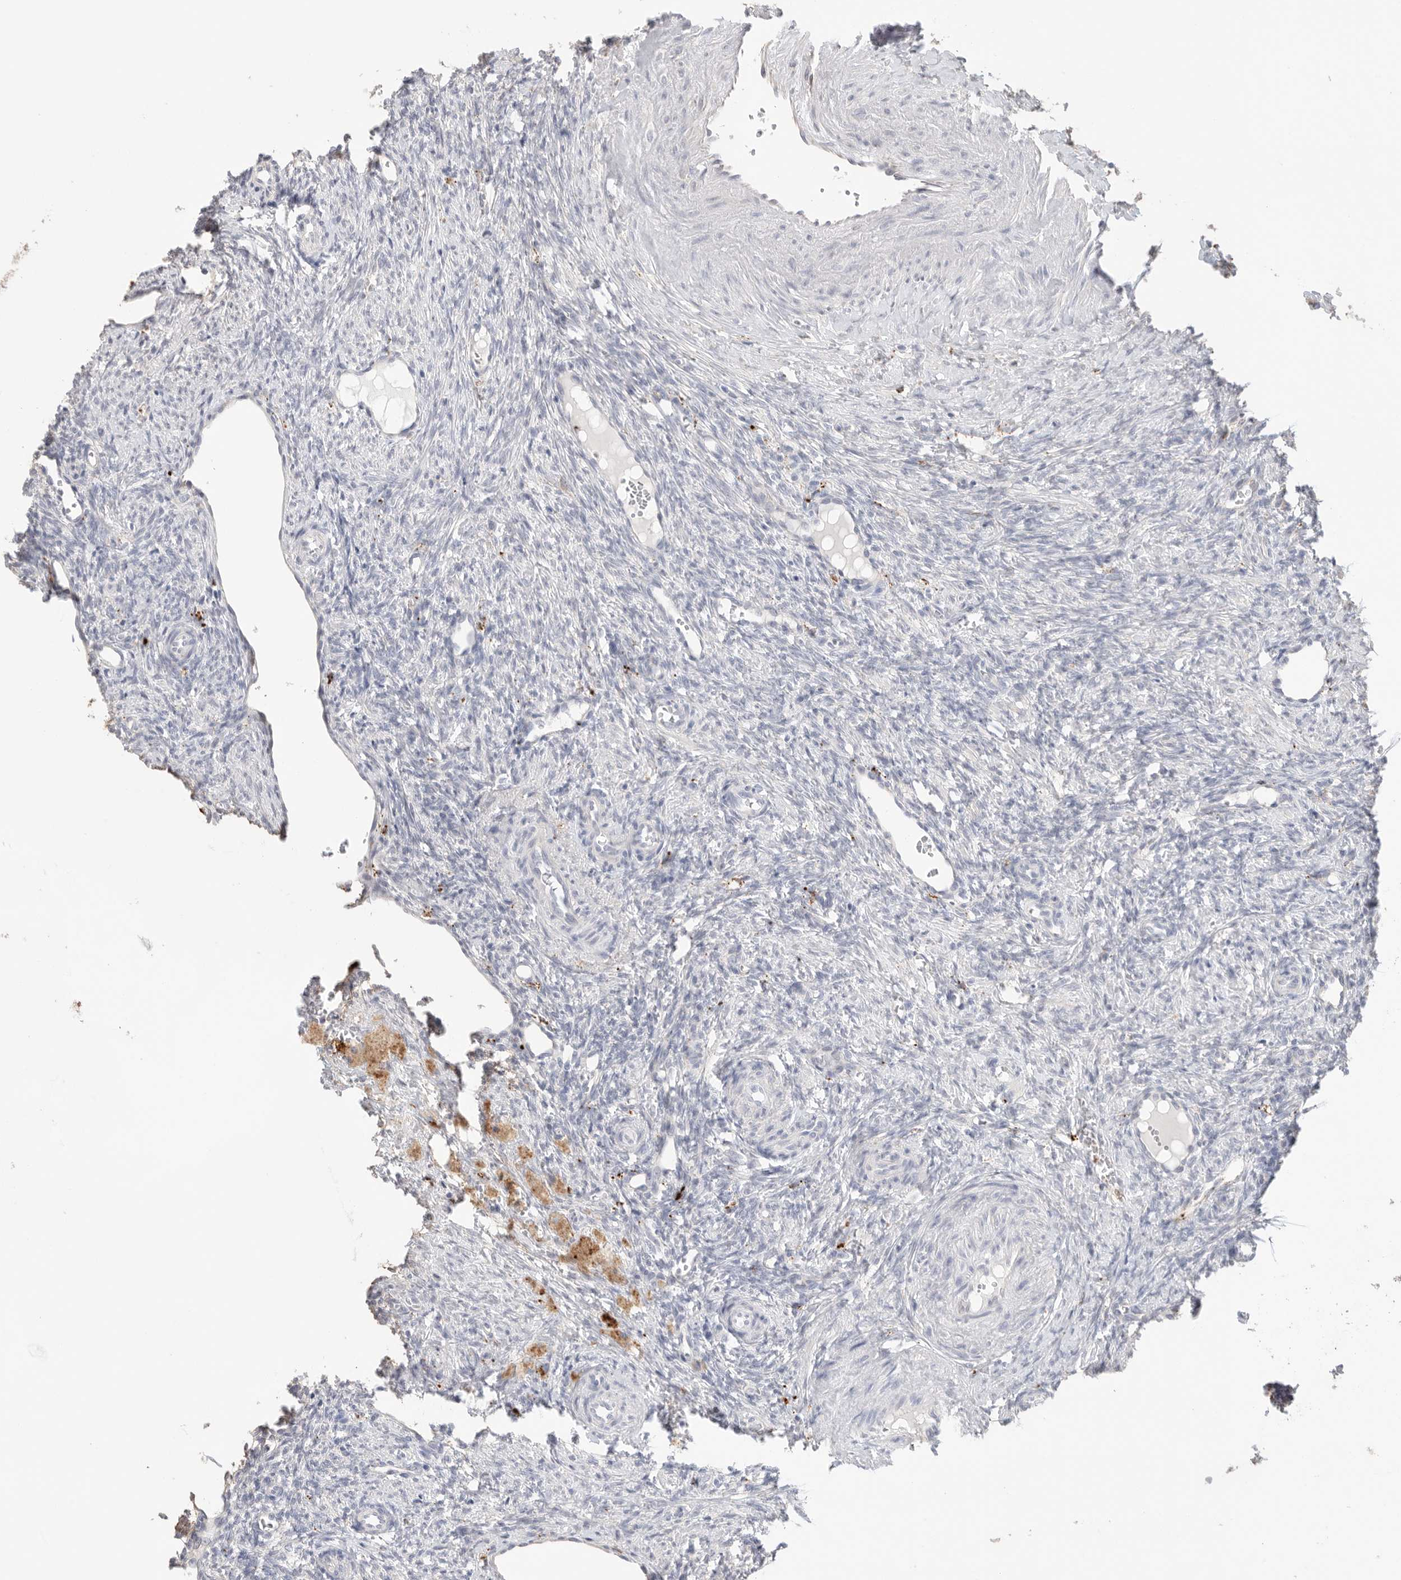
{"staining": {"intensity": "moderate", "quantity": "25%-75%", "location": "cytoplasmic/membranous"}, "tissue": "ovary", "cell_type": "Follicle cells", "image_type": "normal", "snomed": [{"axis": "morphology", "description": "Normal tissue, NOS"}, {"axis": "topography", "description": "Ovary"}], "caption": "This image reveals immunohistochemistry (IHC) staining of normal human ovary, with medium moderate cytoplasmic/membranous staining in approximately 25%-75% of follicle cells.", "gene": "GGH", "patient": {"sex": "female", "age": 41}}